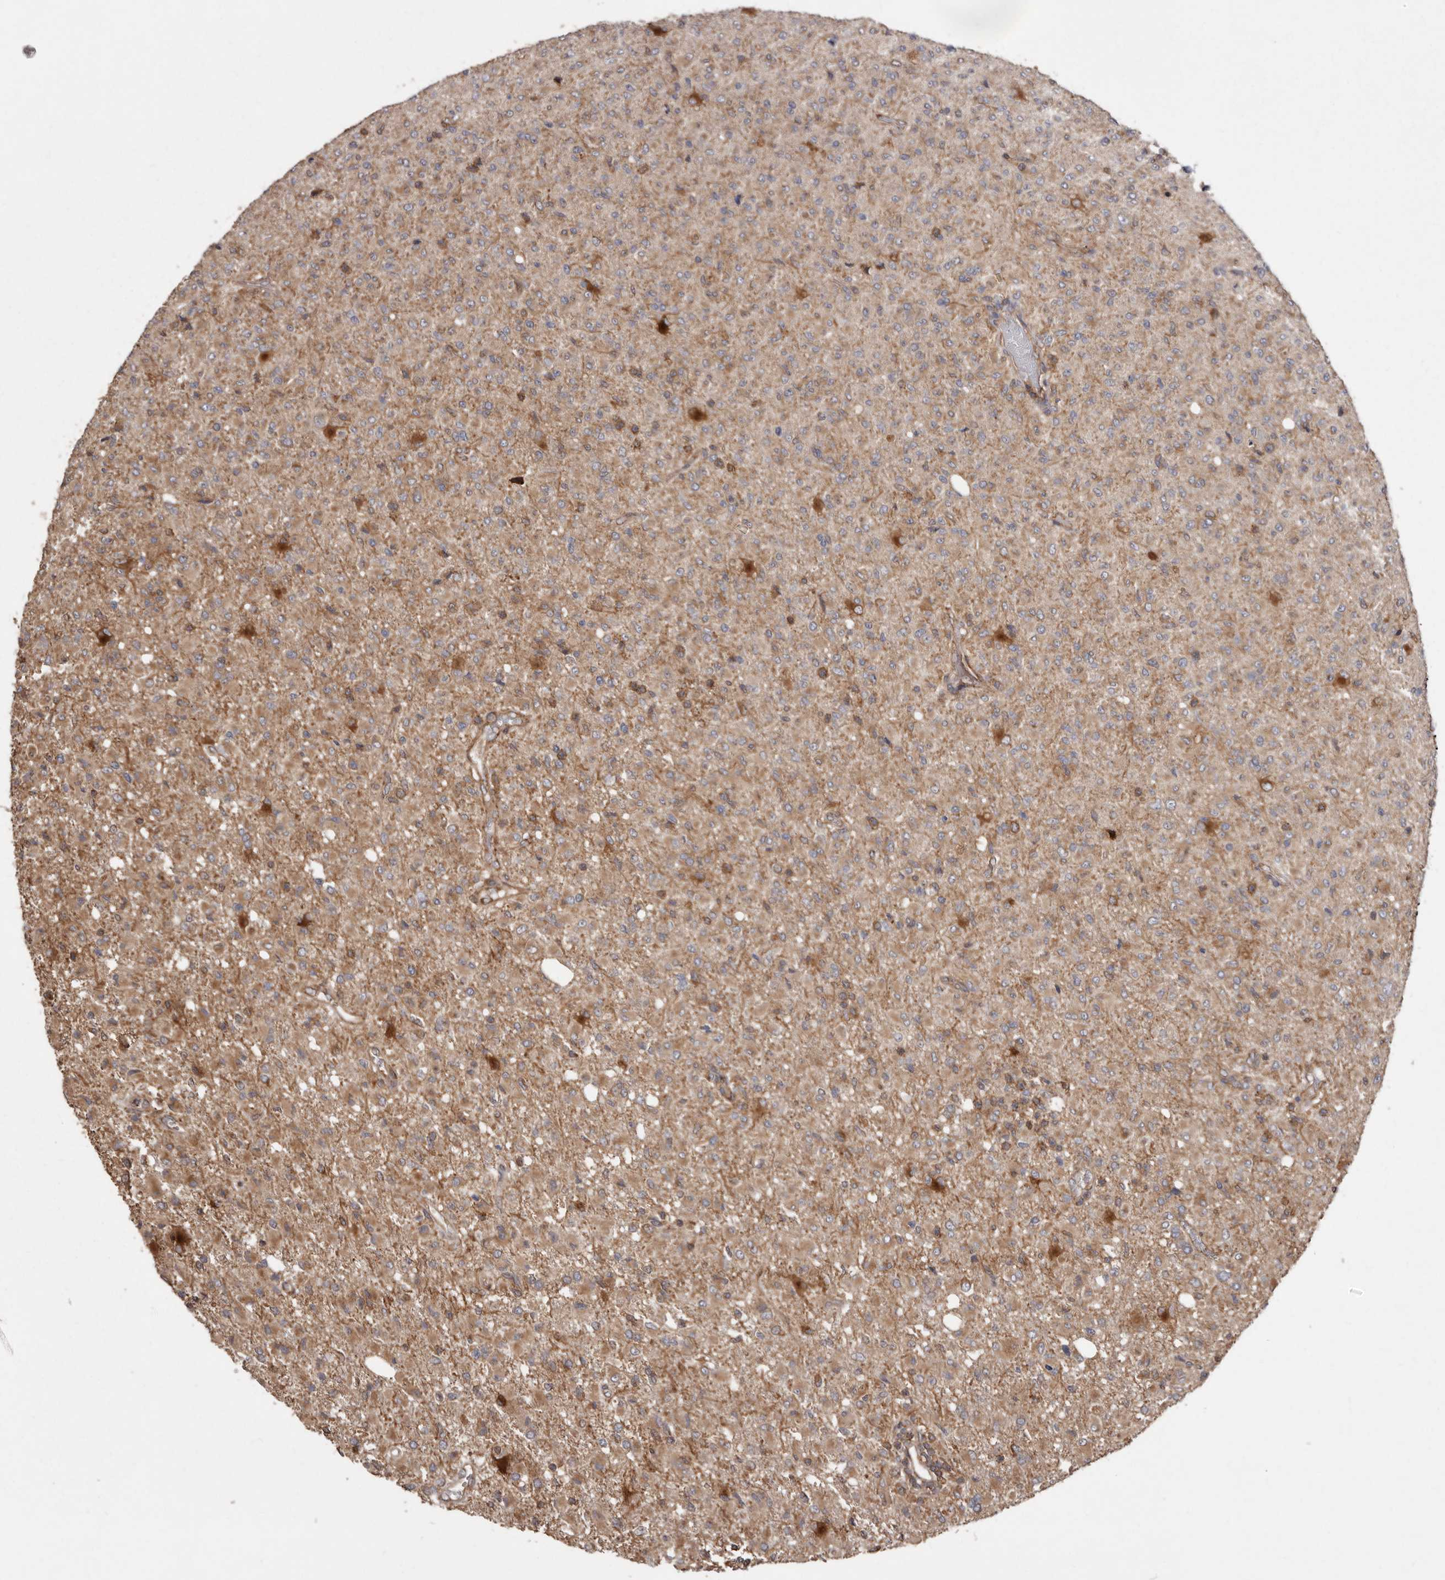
{"staining": {"intensity": "moderate", "quantity": "25%-75%", "location": "cytoplasmic/membranous"}, "tissue": "glioma", "cell_type": "Tumor cells", "image_type": "cancer", "snomed": [{"axis": "morphology", "description": "Glioma, malignant, High grade"}, {"axis": "topography", "description": "Brain"}], "caption": "Immunohistochemistry (IHC) (DAB) staining of glioma exhibits moderate cytoplasmic/membranous protein expression in about 25%-75% of tumor cells. Nuclei are stained in blue.", "gene": "FLAD1", "patient": {"sex": "female", "age": 57}}